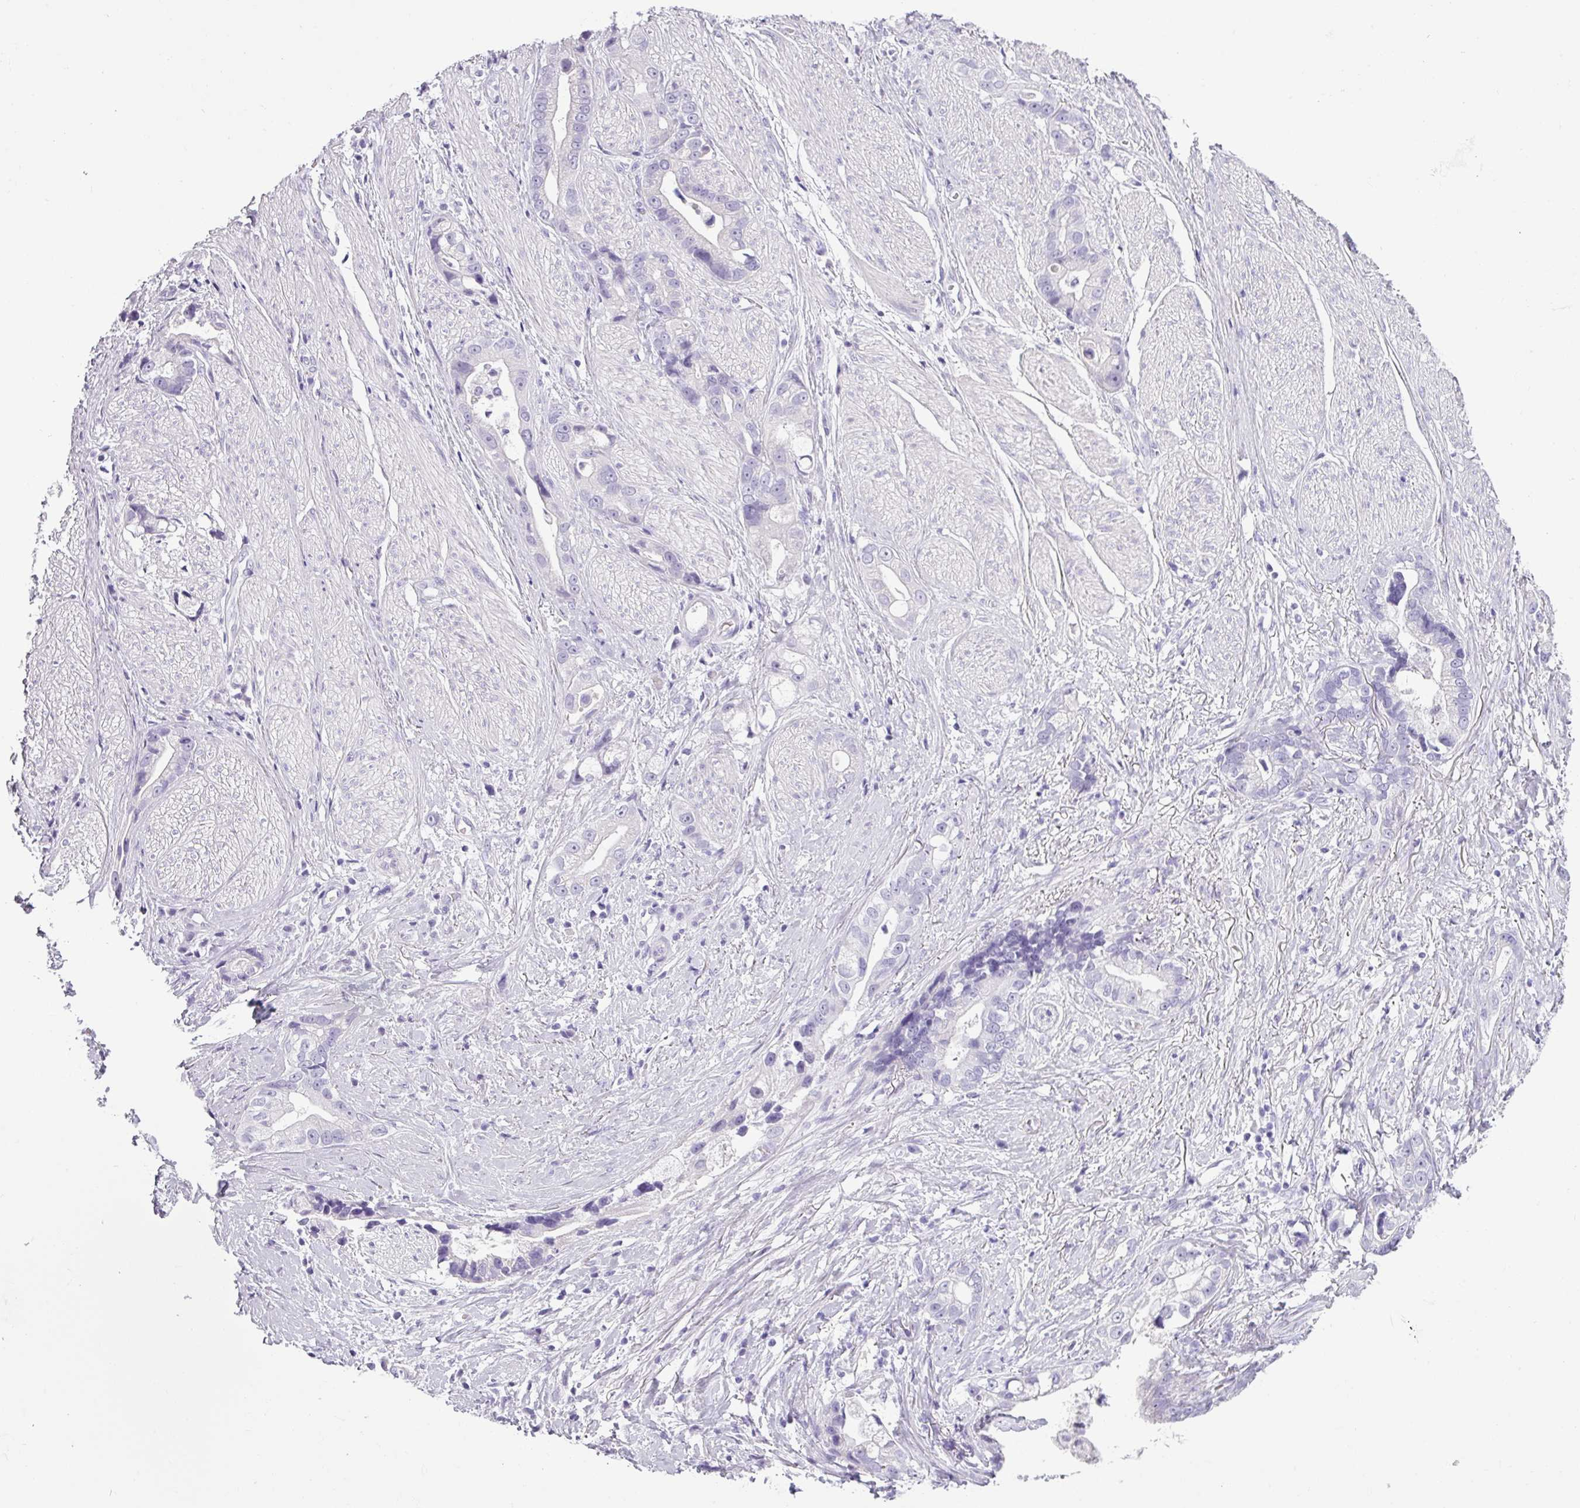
{"staining": {"intensity": "negative", "quantity": "none", "location": "none"}, "tissue": "stomach cancer", "cell_type": "Tumor cells", "image_type": "cancer", "snomed": [{"axis": "morphology", "description": "Adenocarcinoma, NOS"}, {"axis": "topography", "description": "Stomach"}], "caption": "Human stomach adenocarcinoma stained for a protein using immunohistochemistry shows no expression in tumor cells.", "gene": "CDH16", "patient": {"sex": "male", "age": 55}}